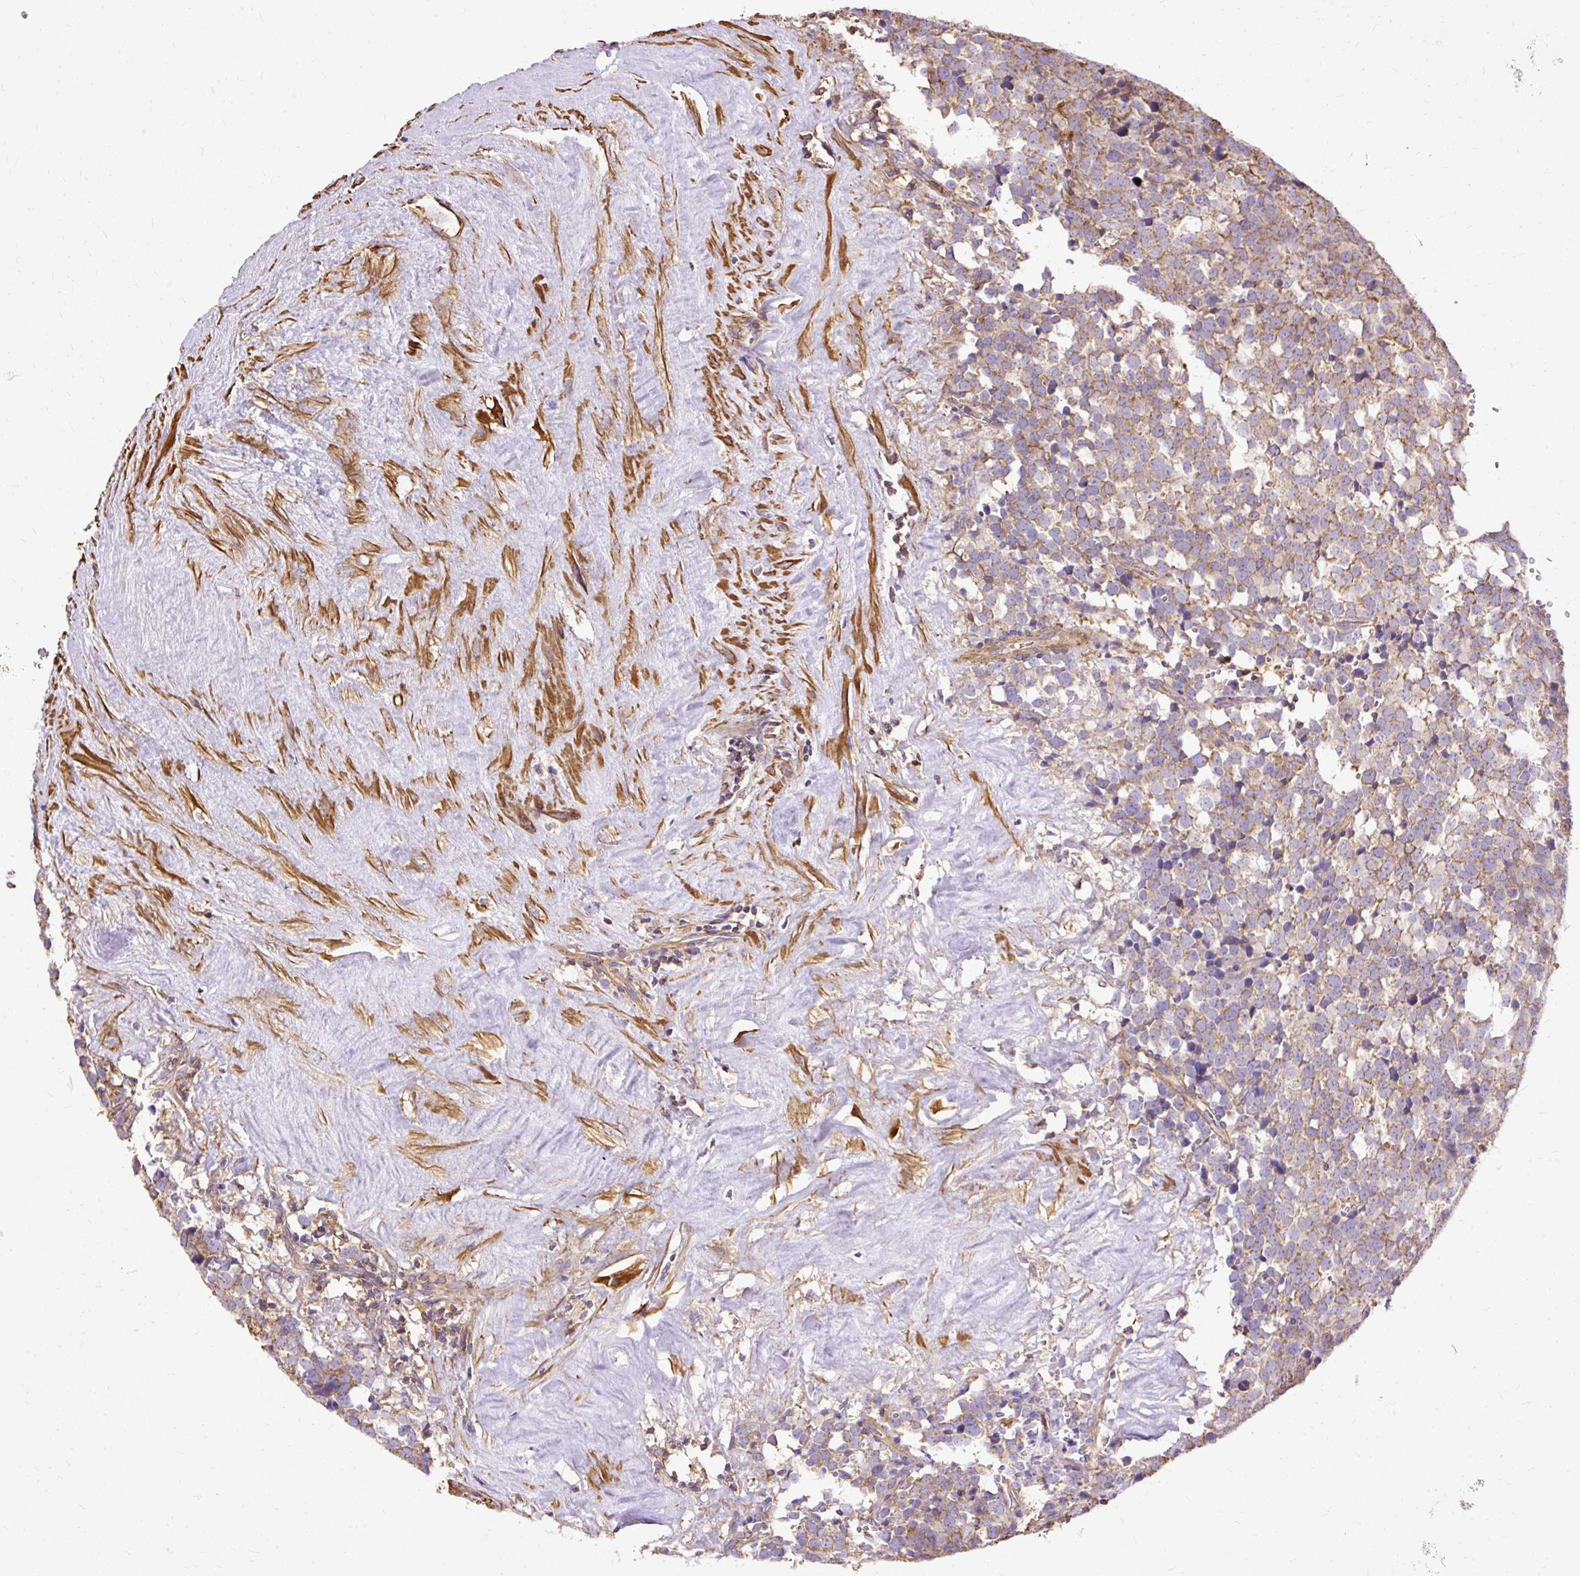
{"staining": {"intensity": "moderate", "quantity": "<25%", "location": "cytoplasmic/membranous"}, "tissue": "testis cancer", "cell_type": "Tumor cells", "image_type": "cancer", "snomed": [{"axis": "morphology", "description": "Seminoma, NOS"}, {"axis": "topography", "description": "Testis"}], "caption": "Immunohistochemistry (DAB (3,3'-diaminobenzidine)) staining of testis cancer exhibits moderate cytoplasmic/membranous protein staining in approximately <25% of tumor cells.", "gene": "KLHL11", "patient": {"sex": "male", "age": 71}}